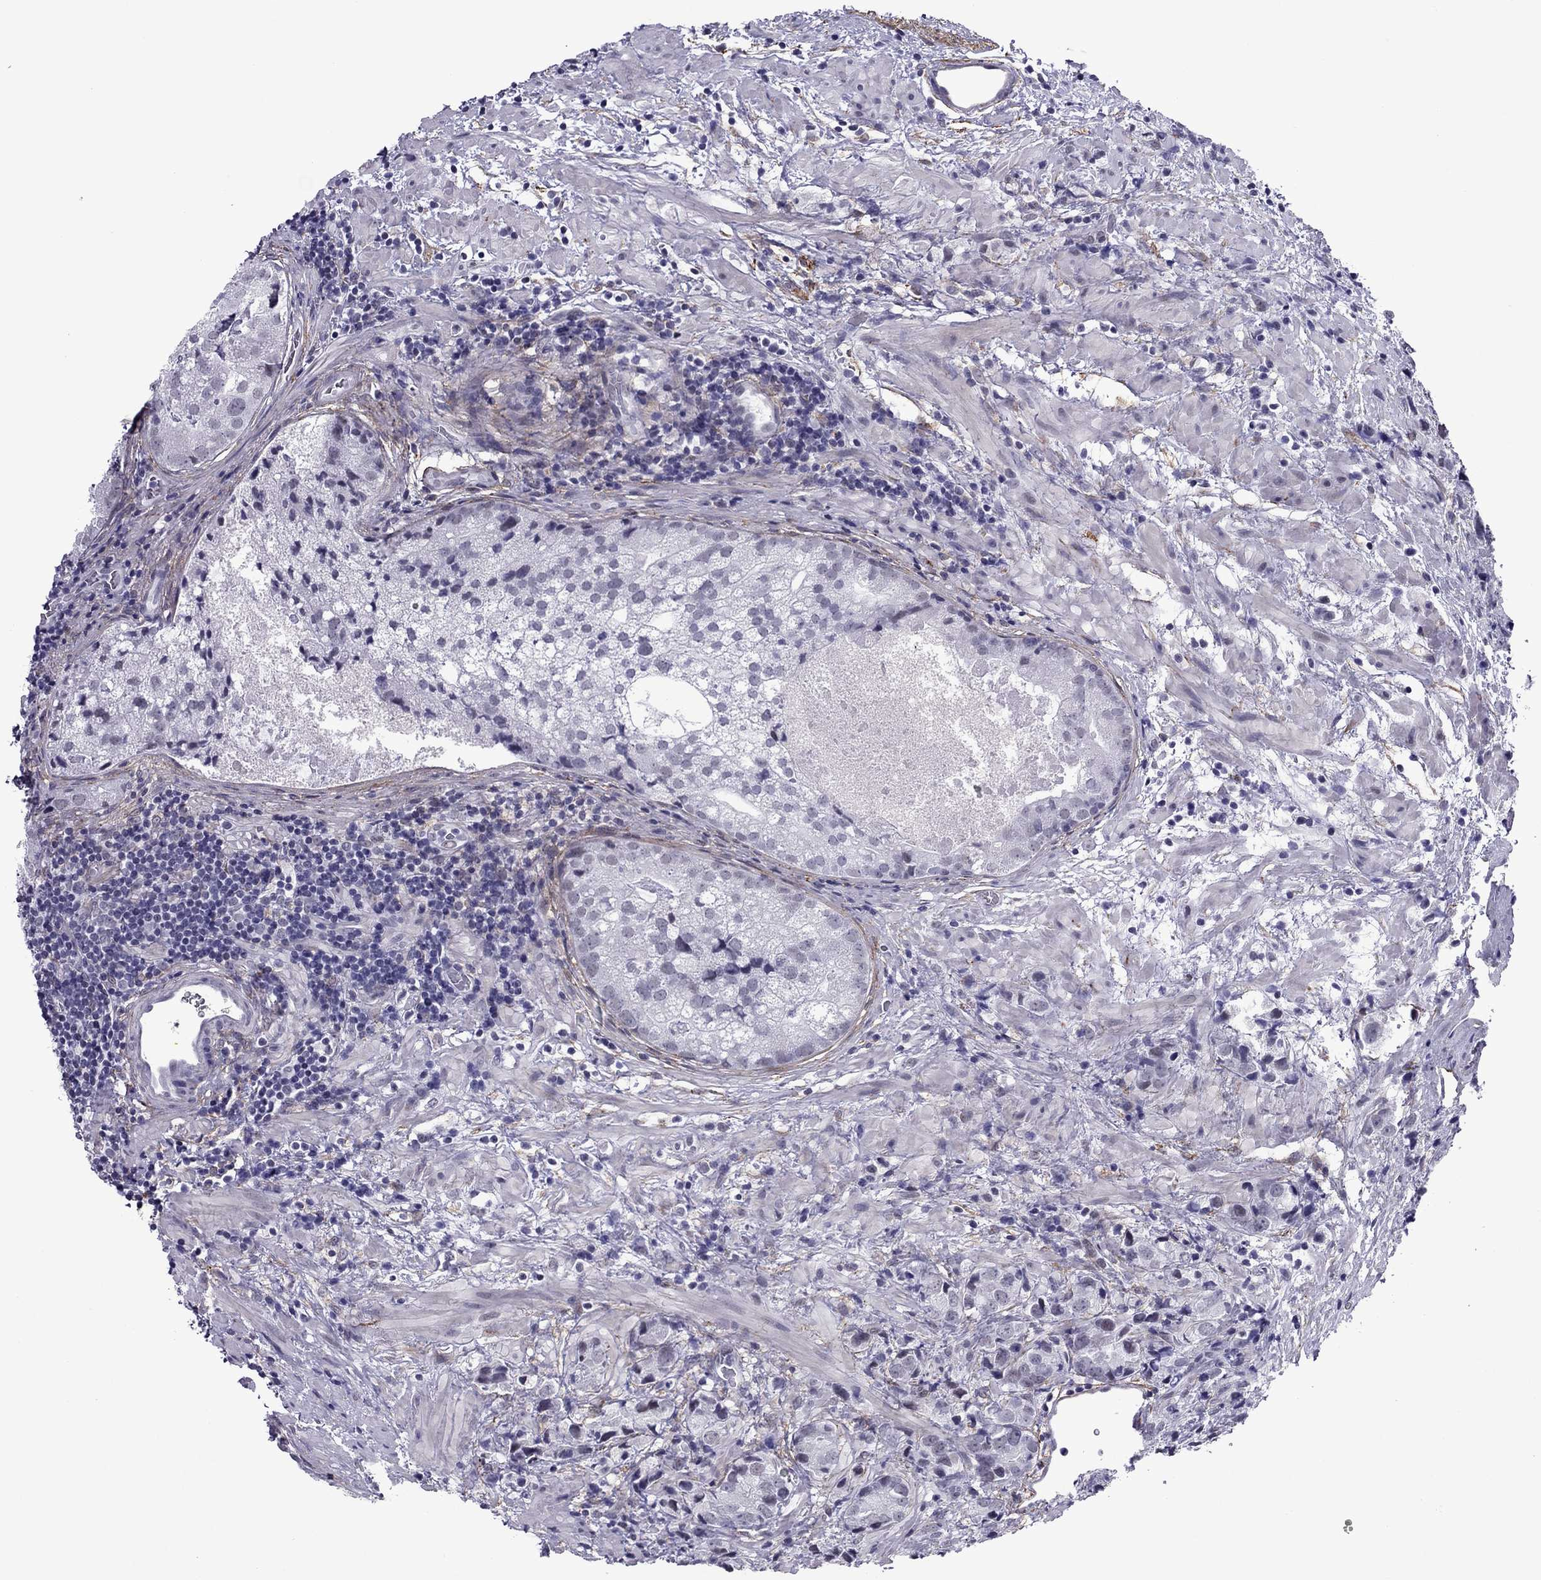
{"staining": {"intensity": "negative", "quantity": "none", "location": "none"}, "tissue": "prostate cancer", "cell_type": "Tumor cells", "image_type": "cancer", "snomed": [{"axis": "morphology", "description": "Adenocarcinoma, NOS"}, {"axis": "topography", "description": "Prostate and seminal vesicle, NOS"}], "caption": "IHC of adenocarcinoma (prostate) reveals no positivity in tumor cells.", "gene": "ZNF646", "patient": {"sex": "male", "age": 63}}